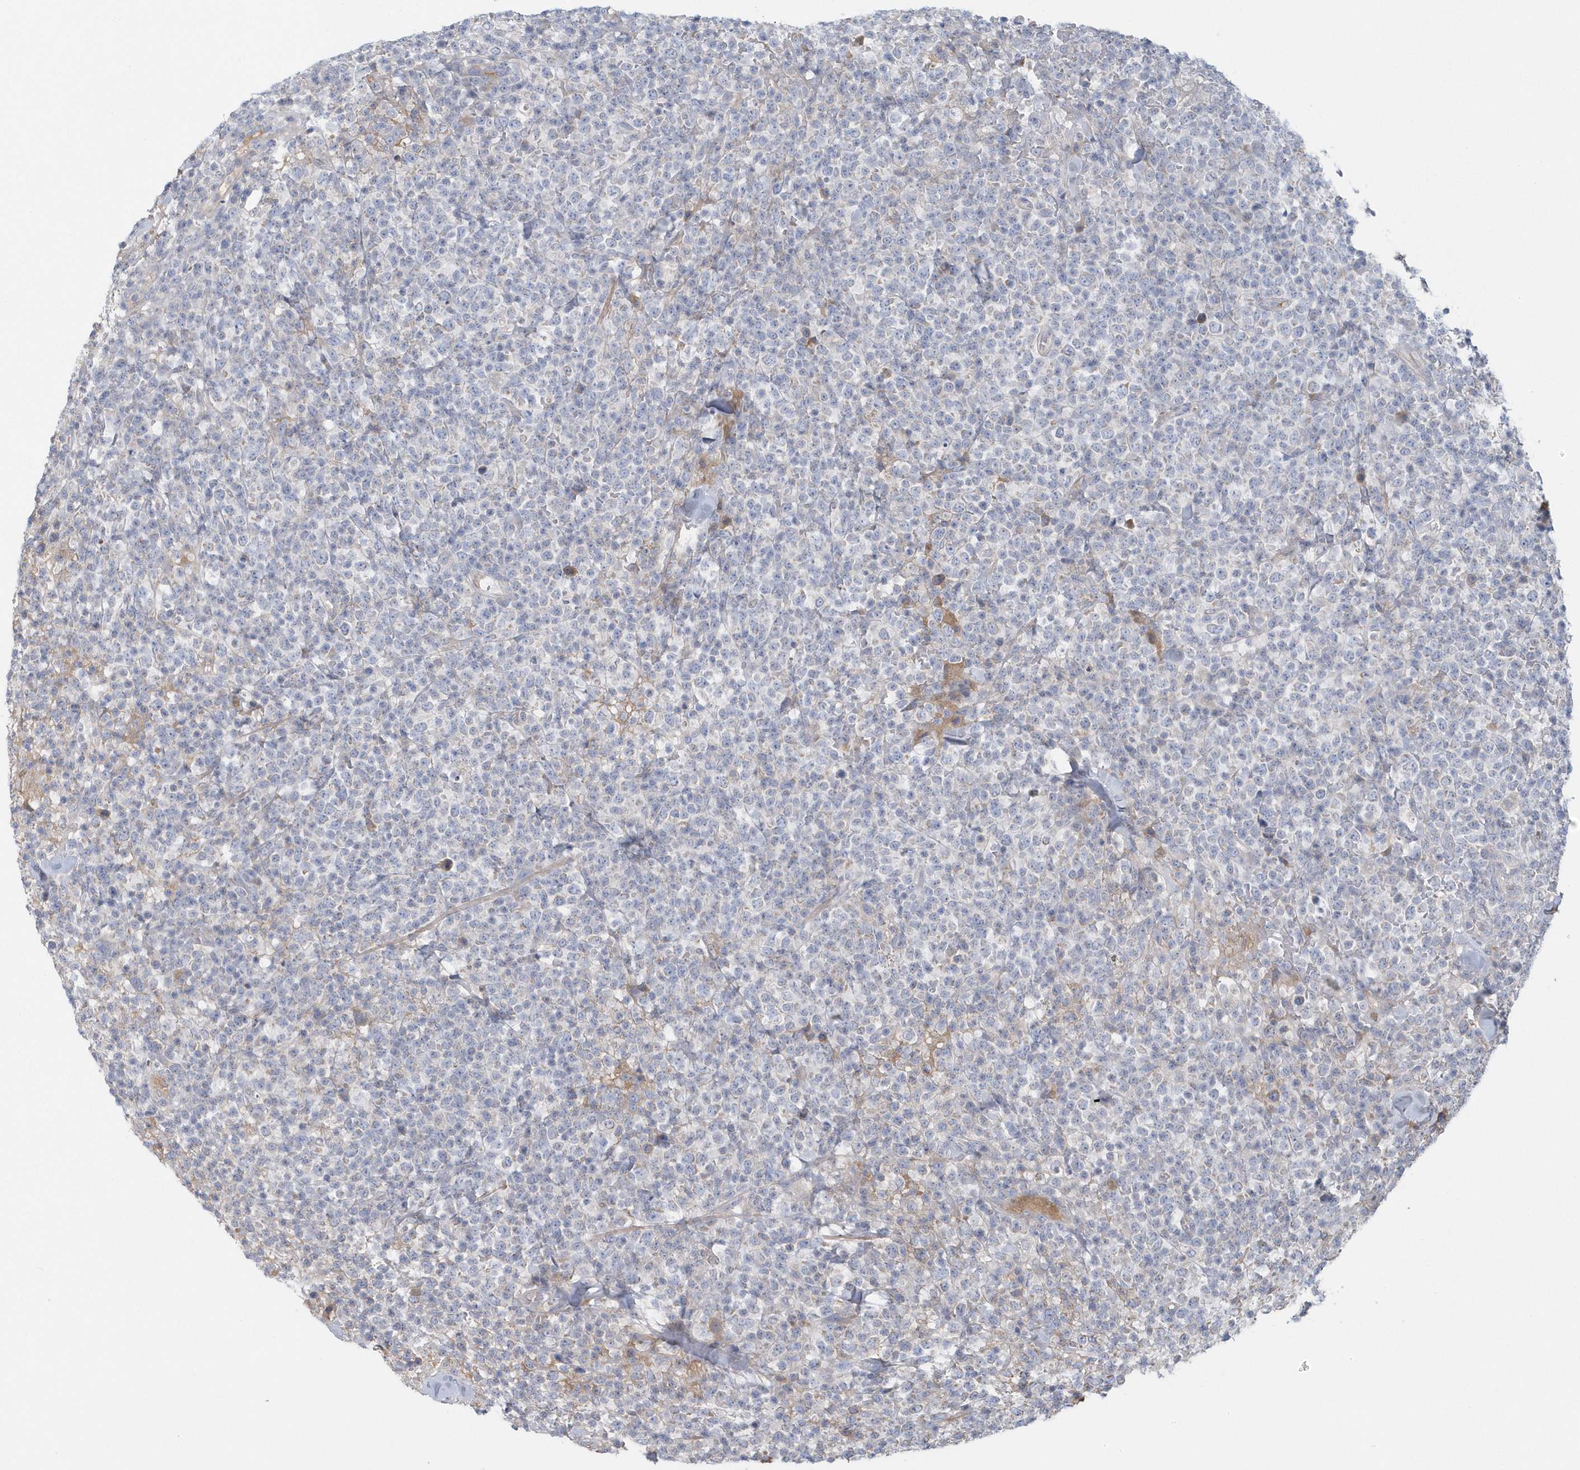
{"staining": {"intensity": "negative", "quantity": "none", "location": "none"}, "tissue": "lymphoma", "cell_type": "Tumor cells", "image_type": "cancer", "snomed": [{"axis": "morphology", "description": "Malignant lymphoma, non-Hodgkin's type, High grade"}, {"axis": "topography", "description": "Colon"}], "caption": "Tumor cells are negative for brown protein staining in high-grade malignant lymphoma, non-Hodgkin's type. (Immunohistochemistry, brightfield microscopy, high magnification).", "gene": "SPATA18", "patient": {"sex": "female", "age": 53}}